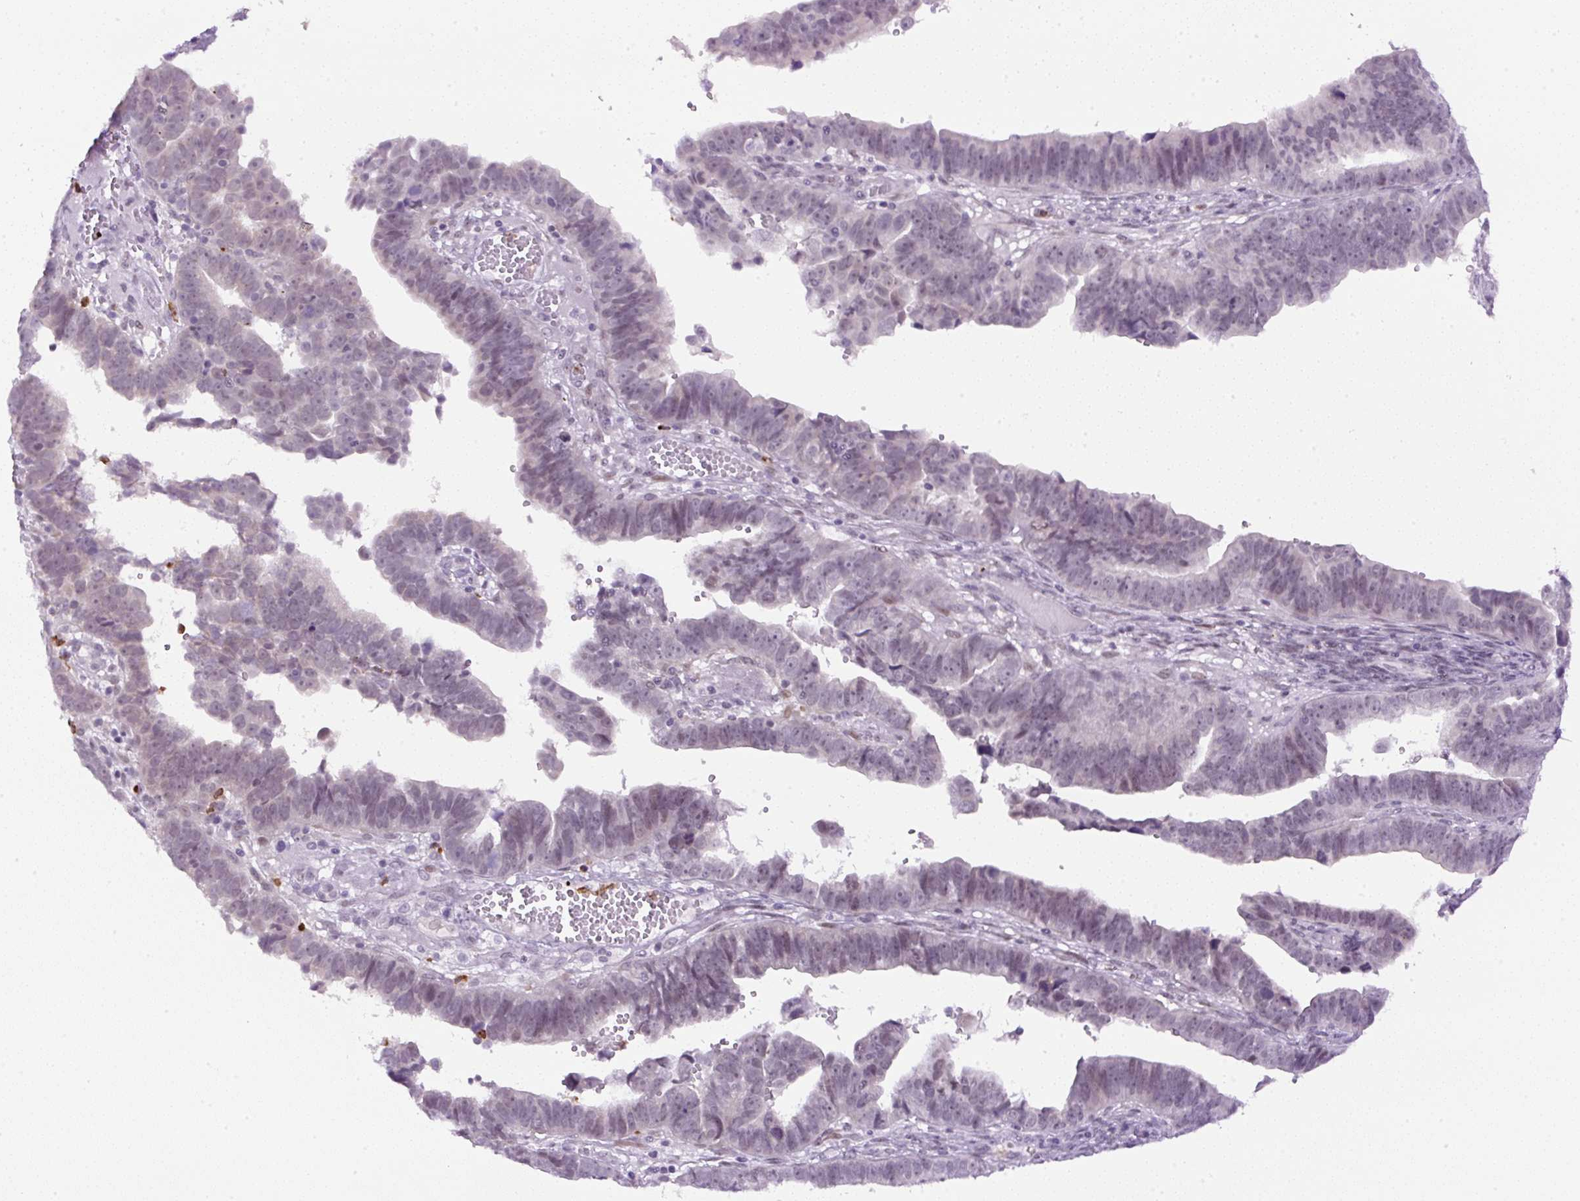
{"staining": {"intensity": "negative", "quantity": "none", "location": "none"}, "tissue": "endometrial cancer", "cell_type": "Tumor cells", "image_type": "cancer", "snomed": [{"axis": "morphology", "description": "Adenocarcinoma, NOS"}, {"axis": "topography", "description": "Endometrium"}], "caption": "Tumor cells show no significant protein staining in endometrial adenocarcinoma.", "gene": "RHBDD2", "patient": {"sex": "female", "age": 75}}